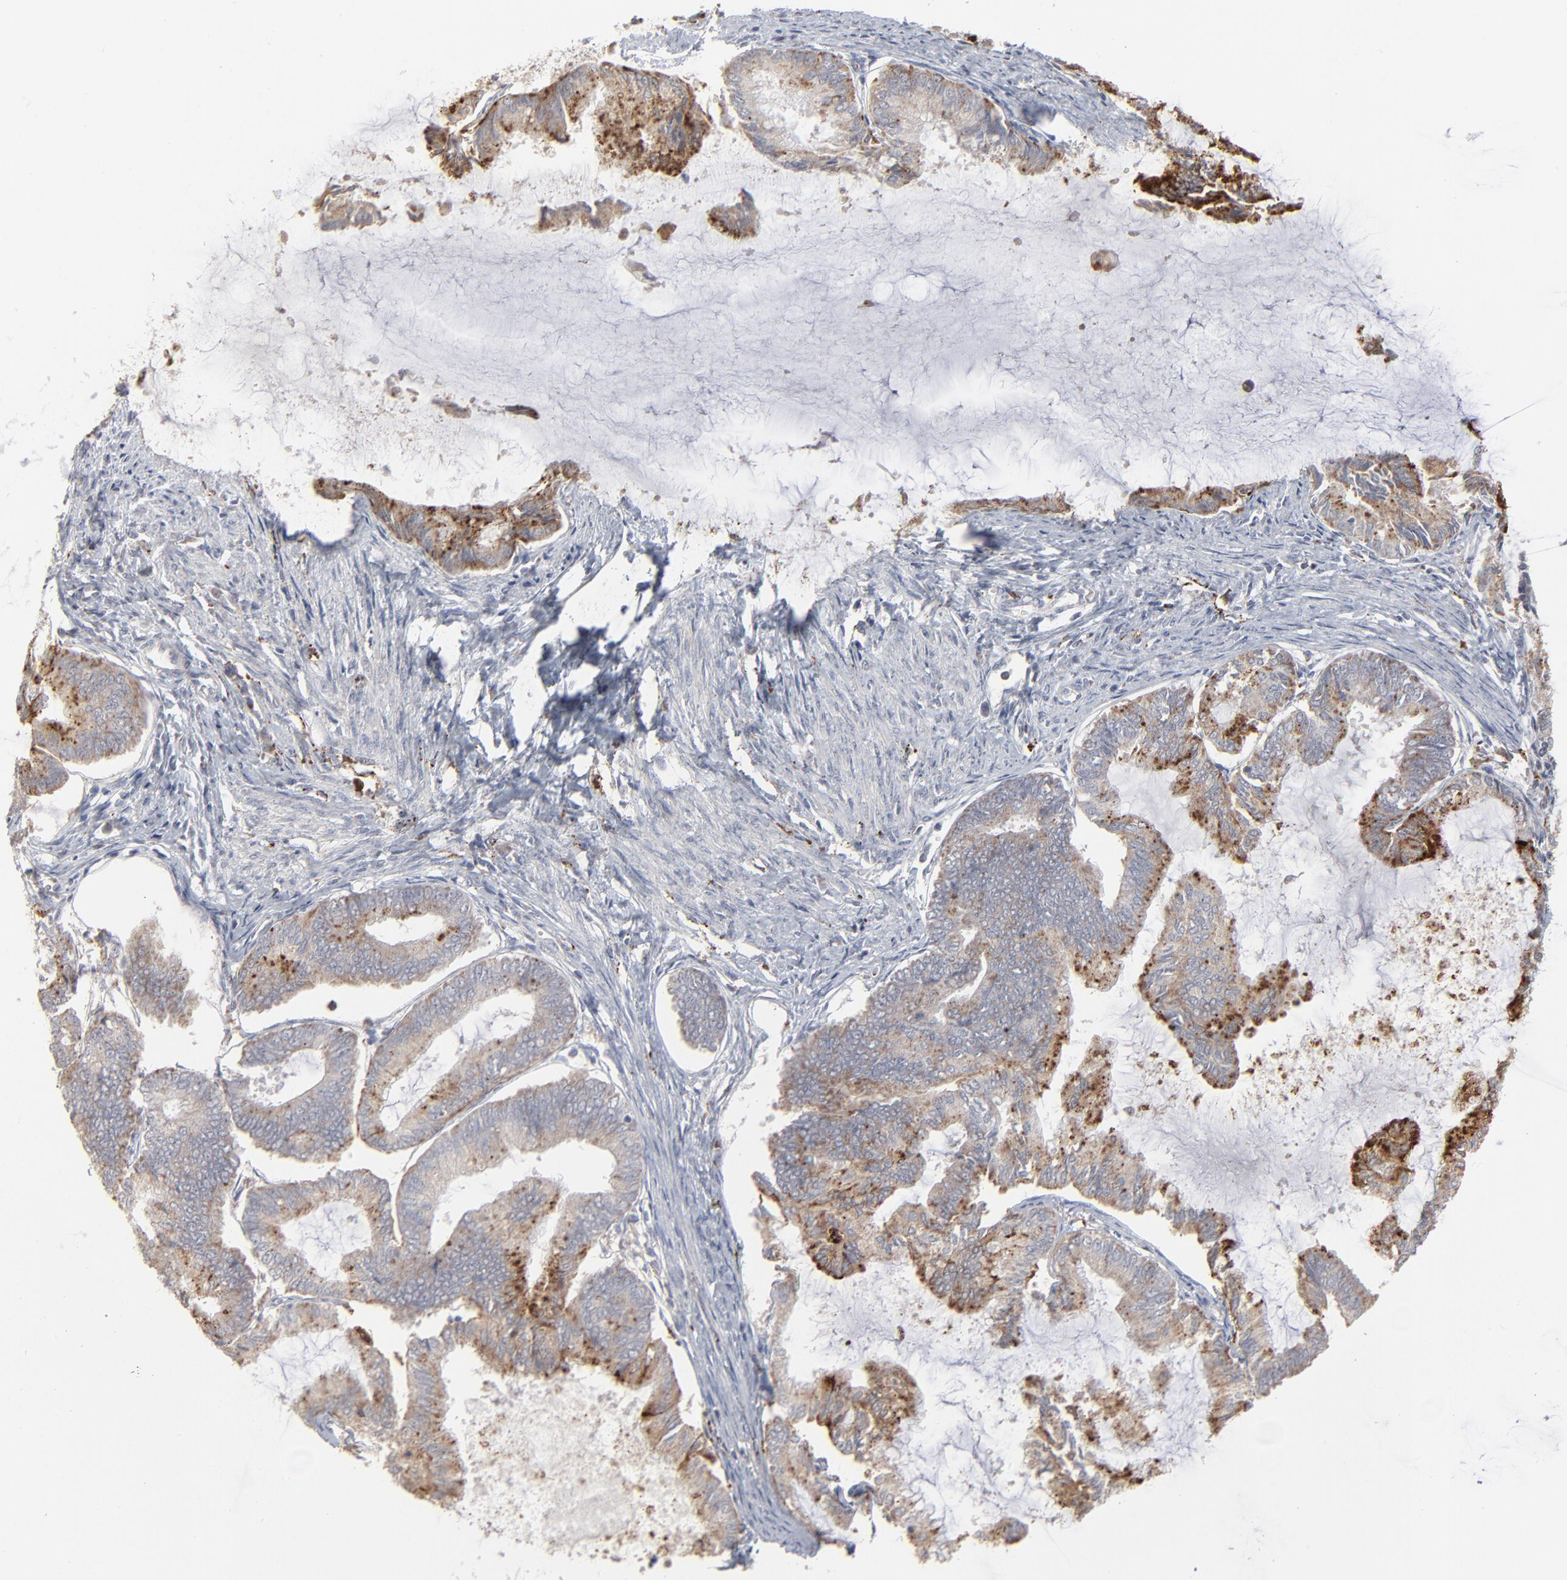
{"staining": {"intensity": "moderate", "quantity": "<25%", "location": "cytoplasmic/membranous"}, "tissue": "endometrial cancer", "cell_type": "Tumor cells", "image_type": "cancer", "snomed": [{"axis": "morphology", "description": "Adenocarcinoma, NOS"}, {"axis": "topography", "description": "Endometrium"}], "caption": "Protein staining displays moderate cytoplasmic/membranous expression in approximately <25% of tumor cells in endometrial adenocarcinoma.", "gene": "POMT2", "patient": {"sex": "female", "age": 86}}